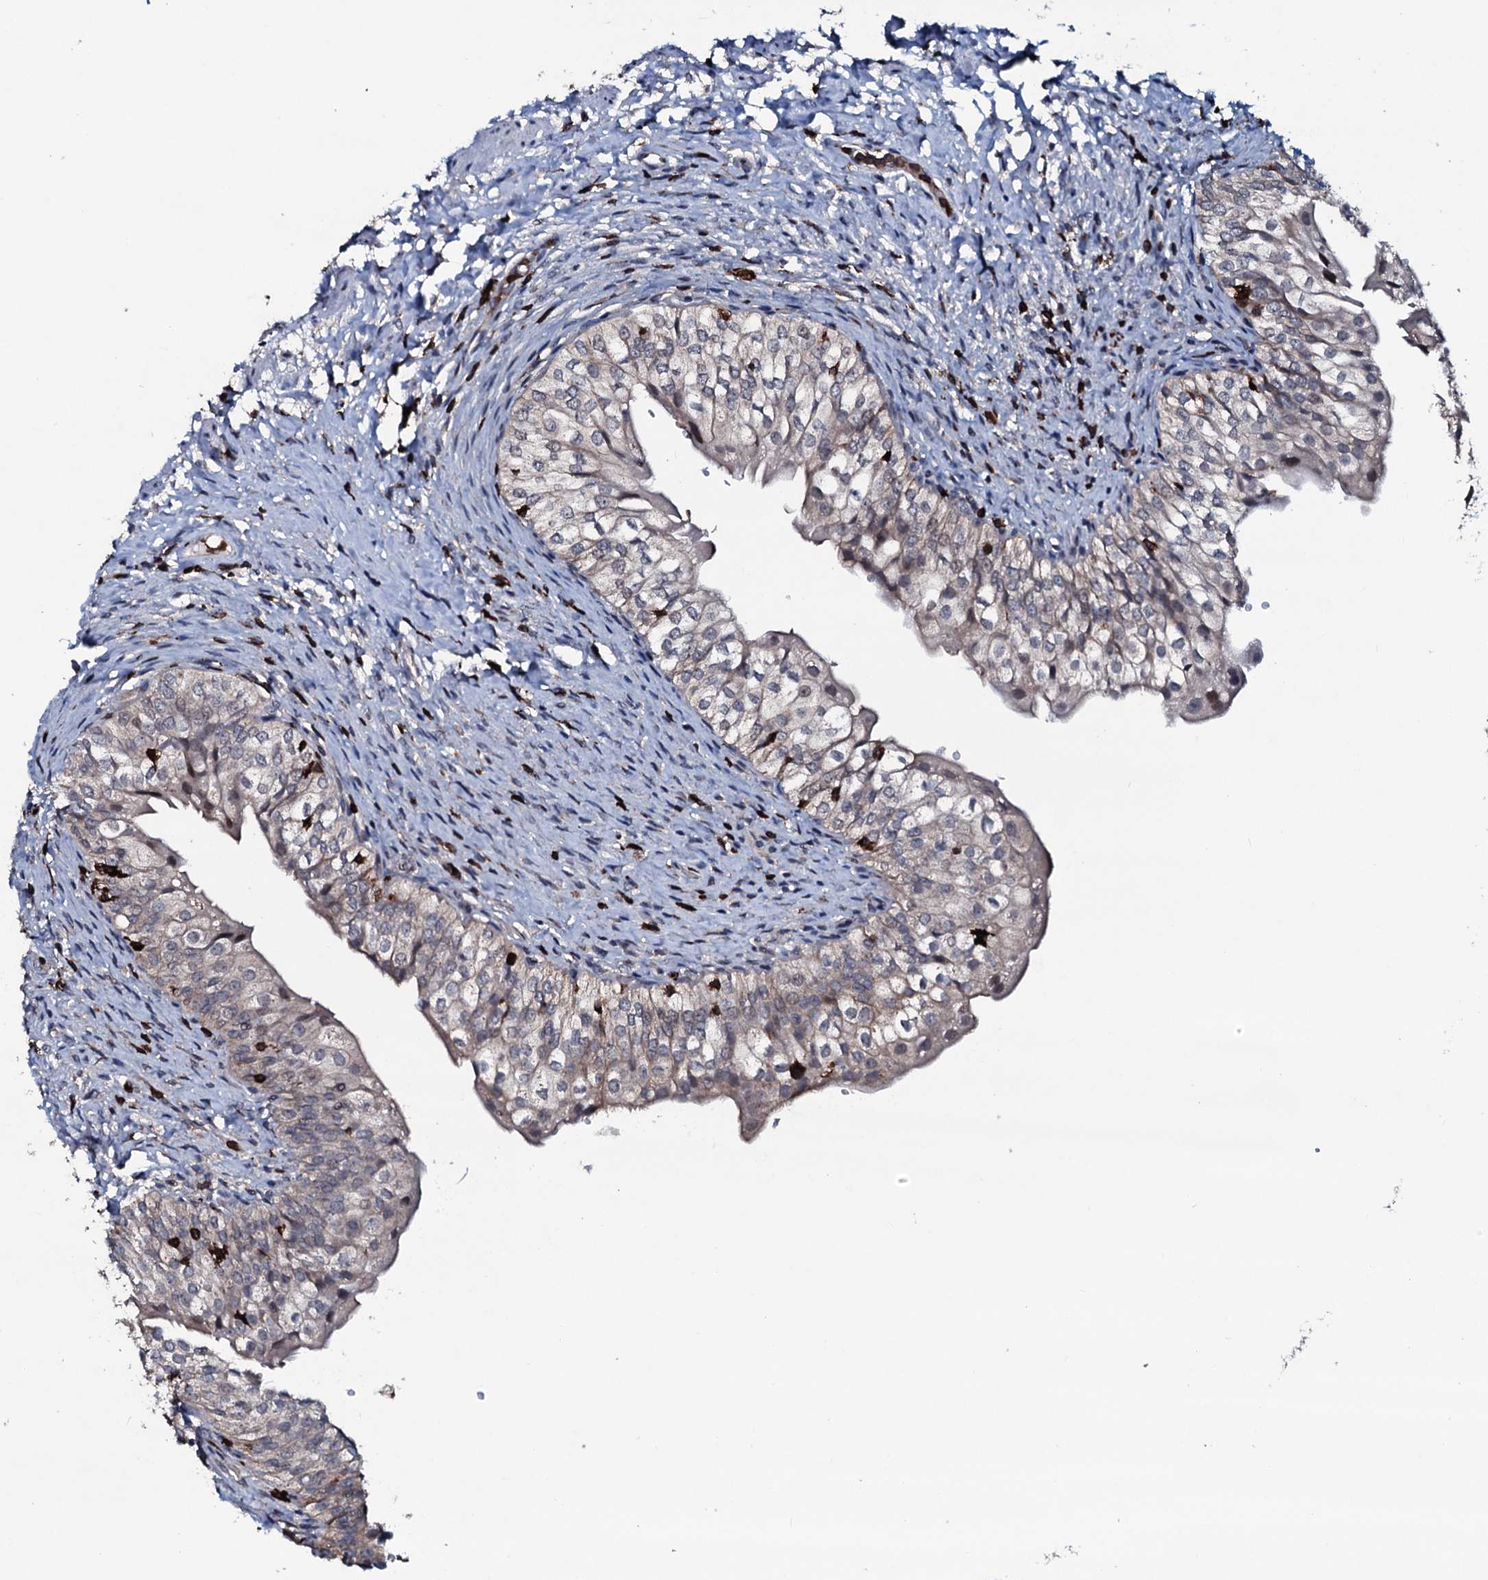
{"staining": {"intensity": "moderate", "quantity": "25%-75%", "location": "cytoplasmic/membranous"}, "tissue": "urinary bladder", "cell_type": "Urothelial cells", "image_type": "normal", "snomed": [{"axis": "morphology", "description": "Normal tissue, NOS"}, {"axis": "topography", "description": "Urinary bladder"}], "caption": "Immunohistochemistry staining of unremarkable urinary bladder, which displays medium levels of moderate cytoplasmic/membranous positivity in approximately 25%-75% of urothelial cells indicating moderate cytoplasmic/membranous protein expression. The staining was performed using DAB (3,3'-diaminobenzidine) (brown) for protein detection and nuclei were counterstained in hematoxylin (blue).", "gene": "OGFOD2", "patient": {"sex": "male", "age": 55}}